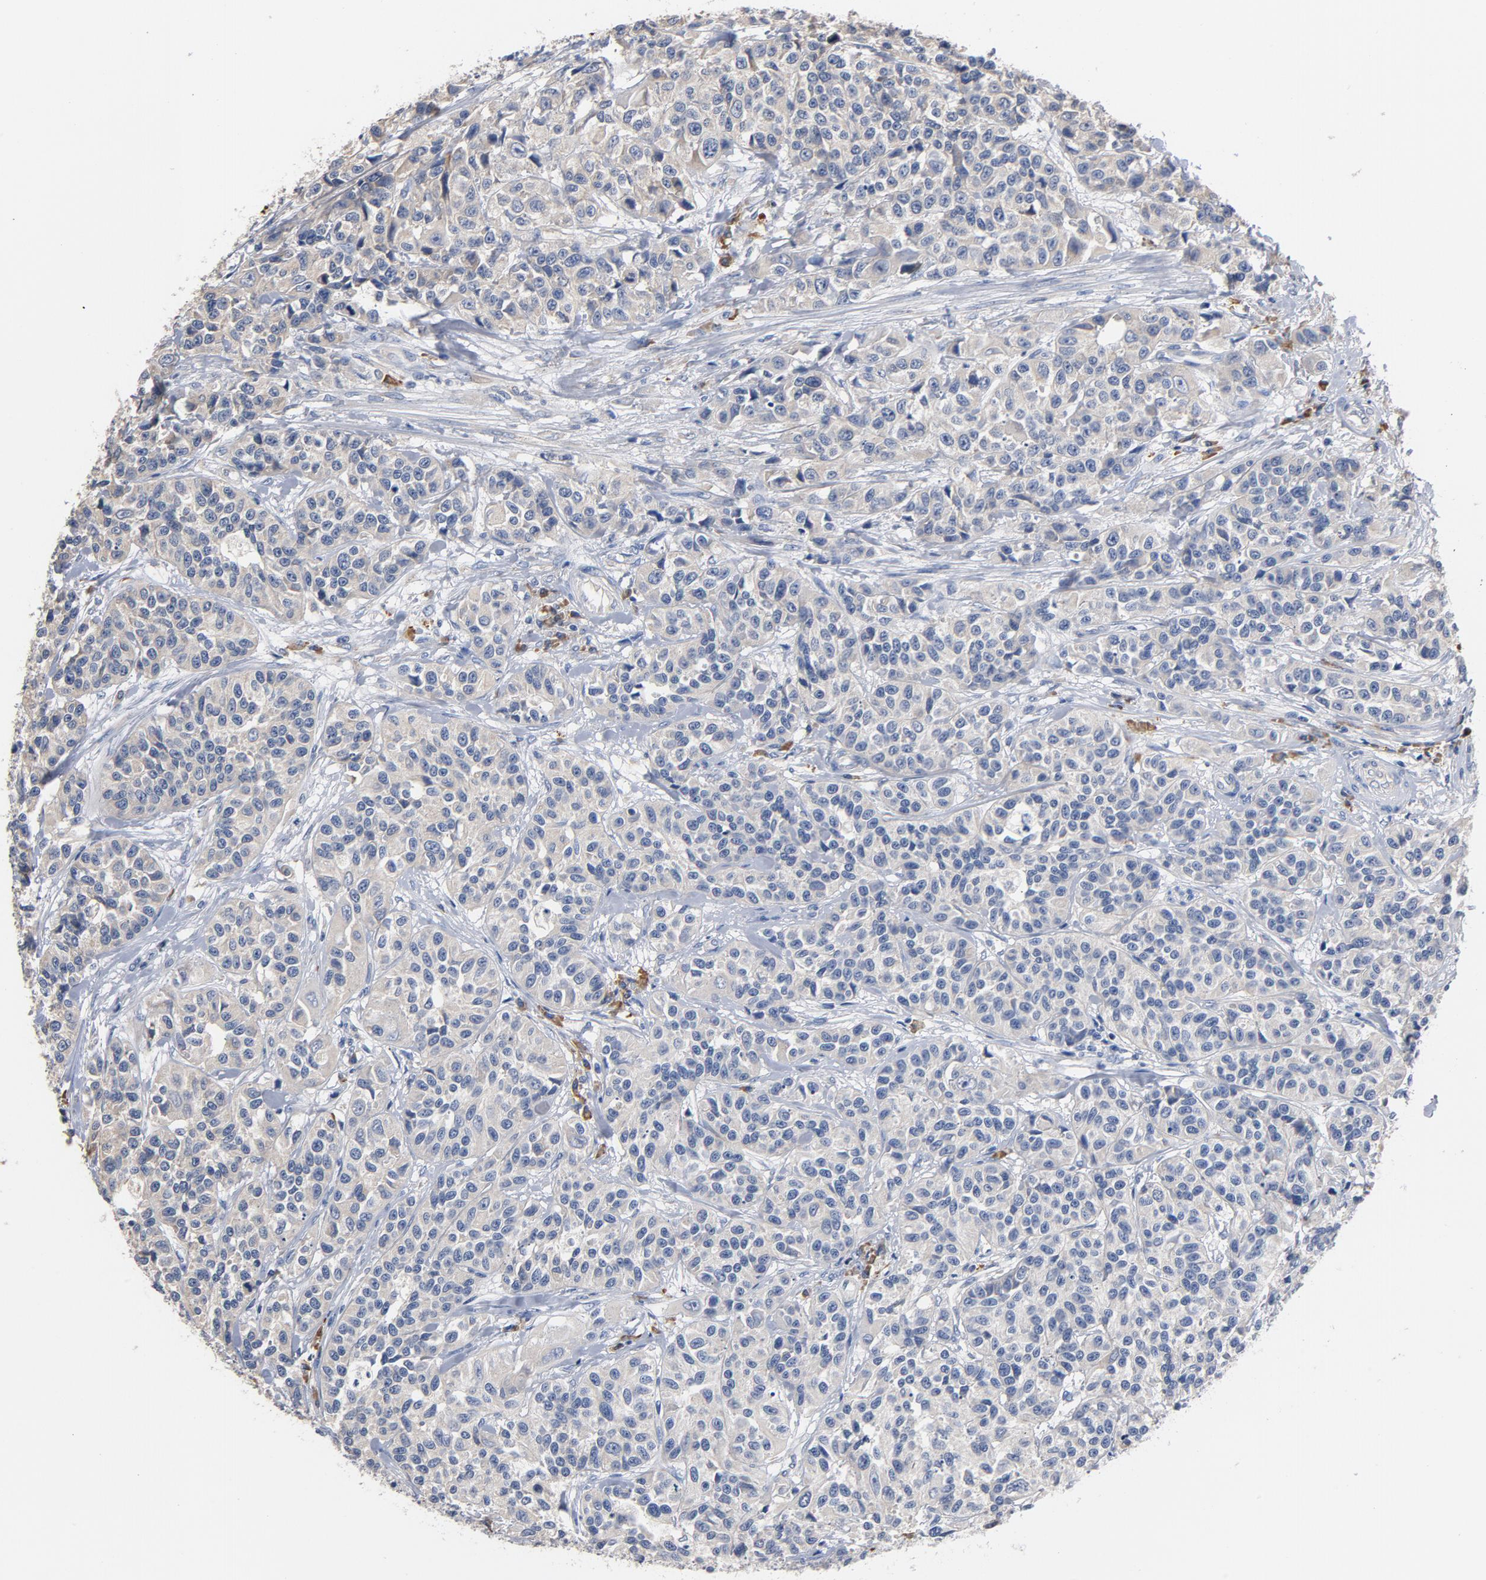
{"staining": {"intensity": "negative", "quantity": "none", "location": "none"}, "tissue": "urothelial cancer", "cell_type": "Tumor cells", "image_type": "cancer", "snomed": [{"axis": "morphology", "description": "Urothelial carcinoma, High grade"}, {"axis": "topography", "description": "Urinary bladder"}], "caption": "Immunohistochemistry (IHC) photomicrograph of human high-grade urothelial carcinoma stained for a protein (brown), which shows no positivity in tumor cells.", "gene": "TLR4", "patient": {"sex": "female", "age": 81}}